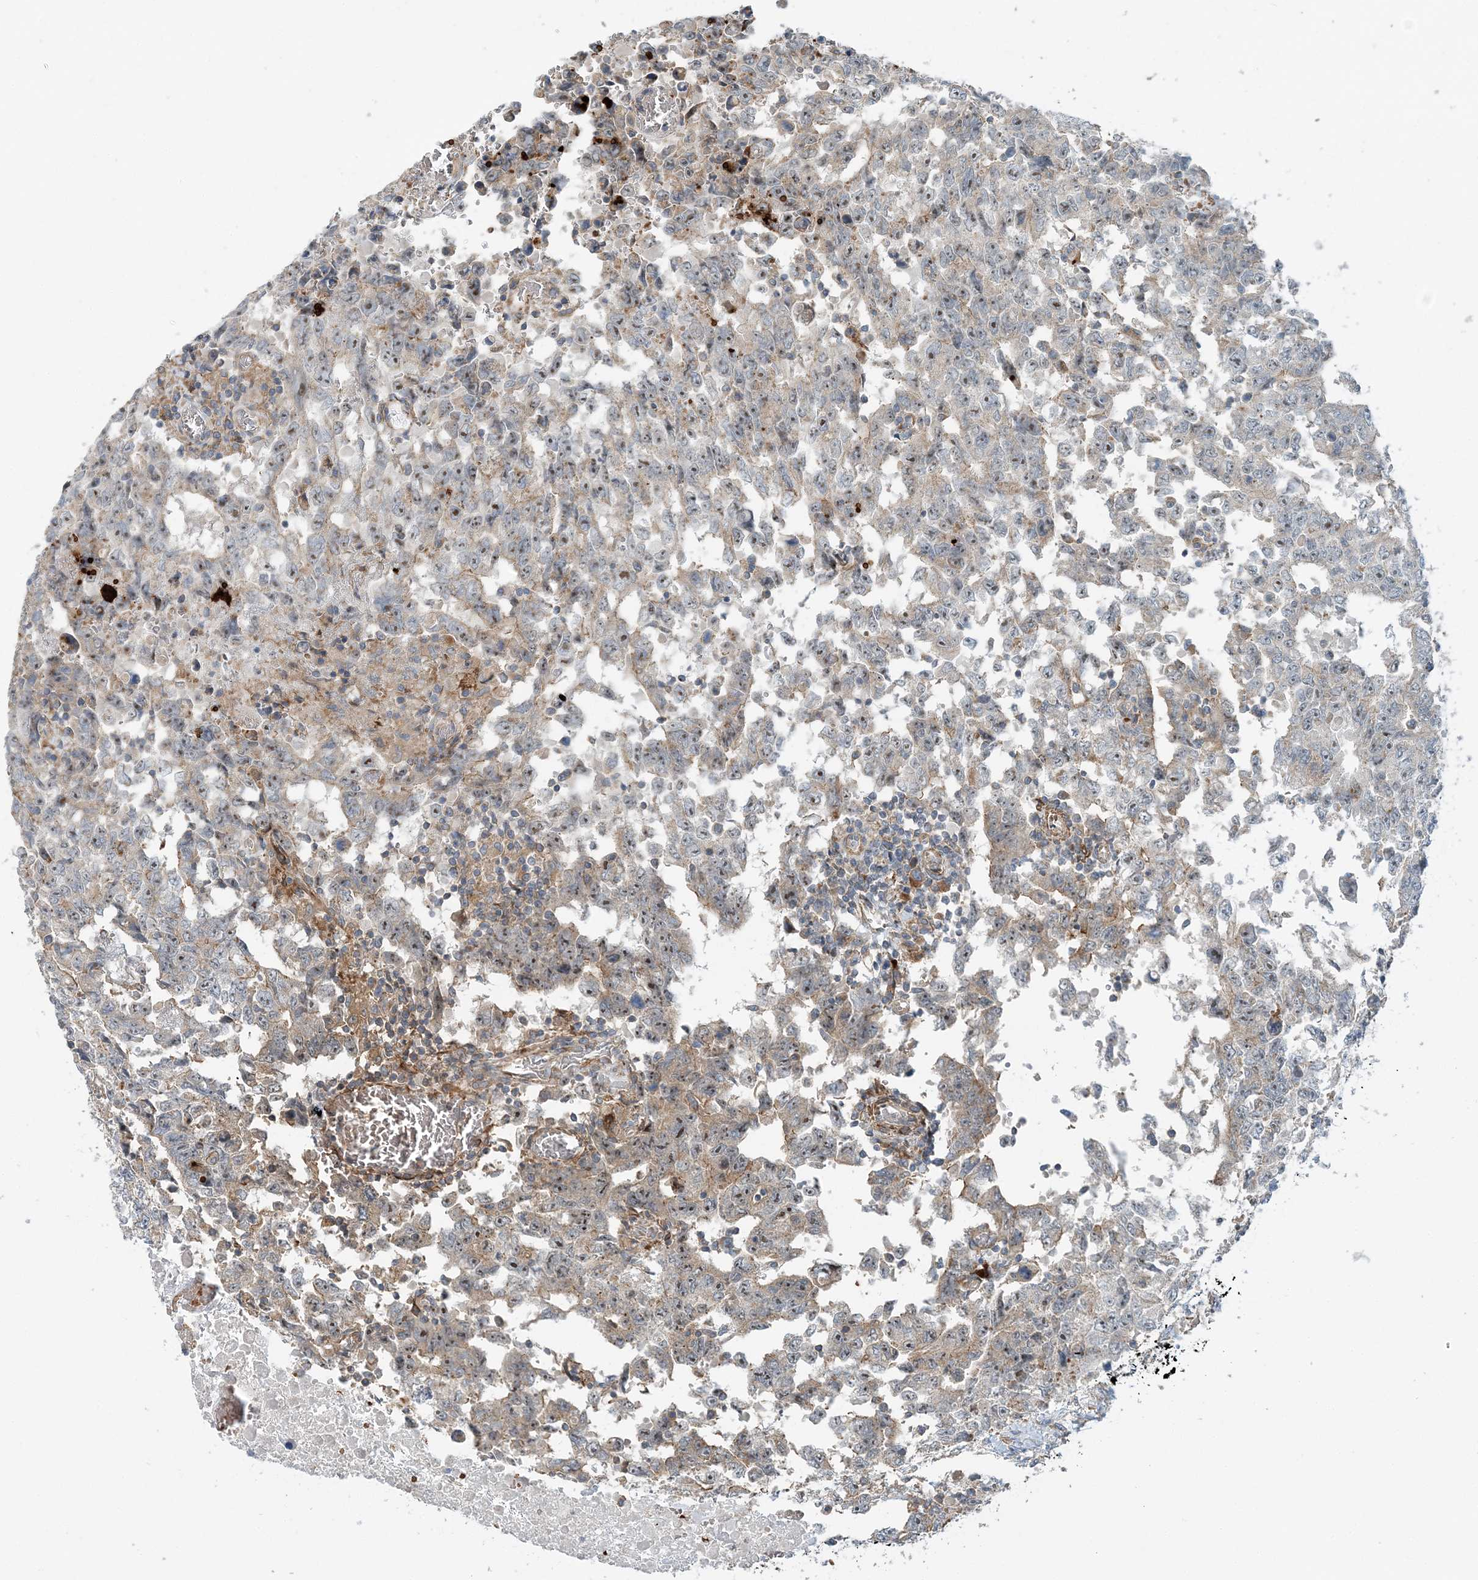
{"staining": {"intensity": "moderate", "quantity": ">75%", "location": "nuclear"}, "tissue": "testis cancer", "cell_type": "Tumor cells", "image_type": "cancer", "snomed": [{"axis": "morphology", "description": "Carcinoma, Embryonal, NOS"}, {"axis": "topography", "description": "Testis"}], "caption": "A brown stain shows moderate nuclear expression of a protein in testis cancer (embryonal carcinoma) tumor cells.", "gene": "TTI1", "patient": {"sex": "male", "age": 26}}